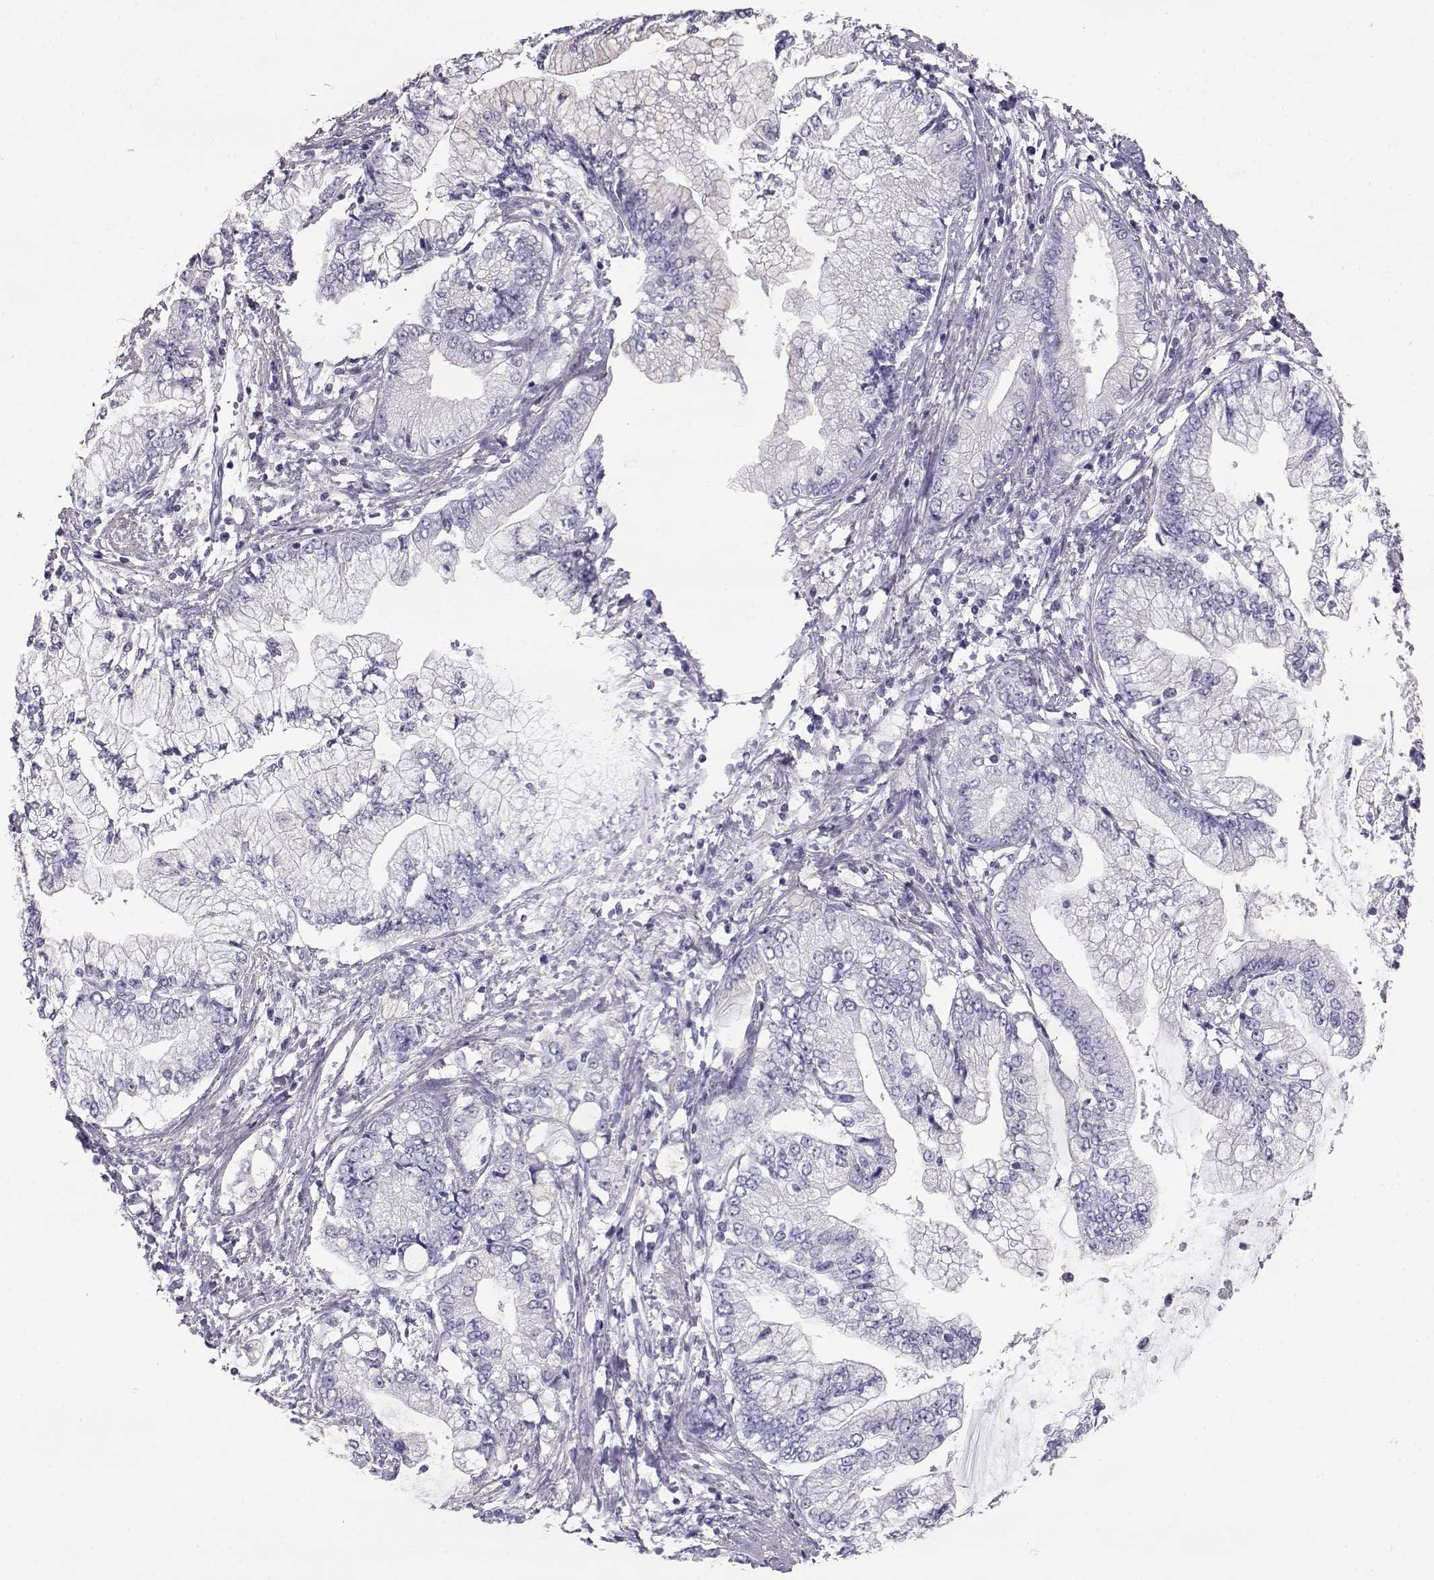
{"staining": {"intensity": "negative", "quantity": "none", "location": "none"}, "tissue": "stomach cancer", "cell_type": "Tumor cells", "image_type": "cancer", "snomed": [{"axis": "morphology", "description": "Adenocarcinoma, NOS"}, {"axis": "topography", "description": "Stomach, upper"}], "caption": "The micrograph shows no staining of tumor cells in stomach adenocarcinoma.", "gene": "RD3", "patient": {"sex": "female", "age": 74}}